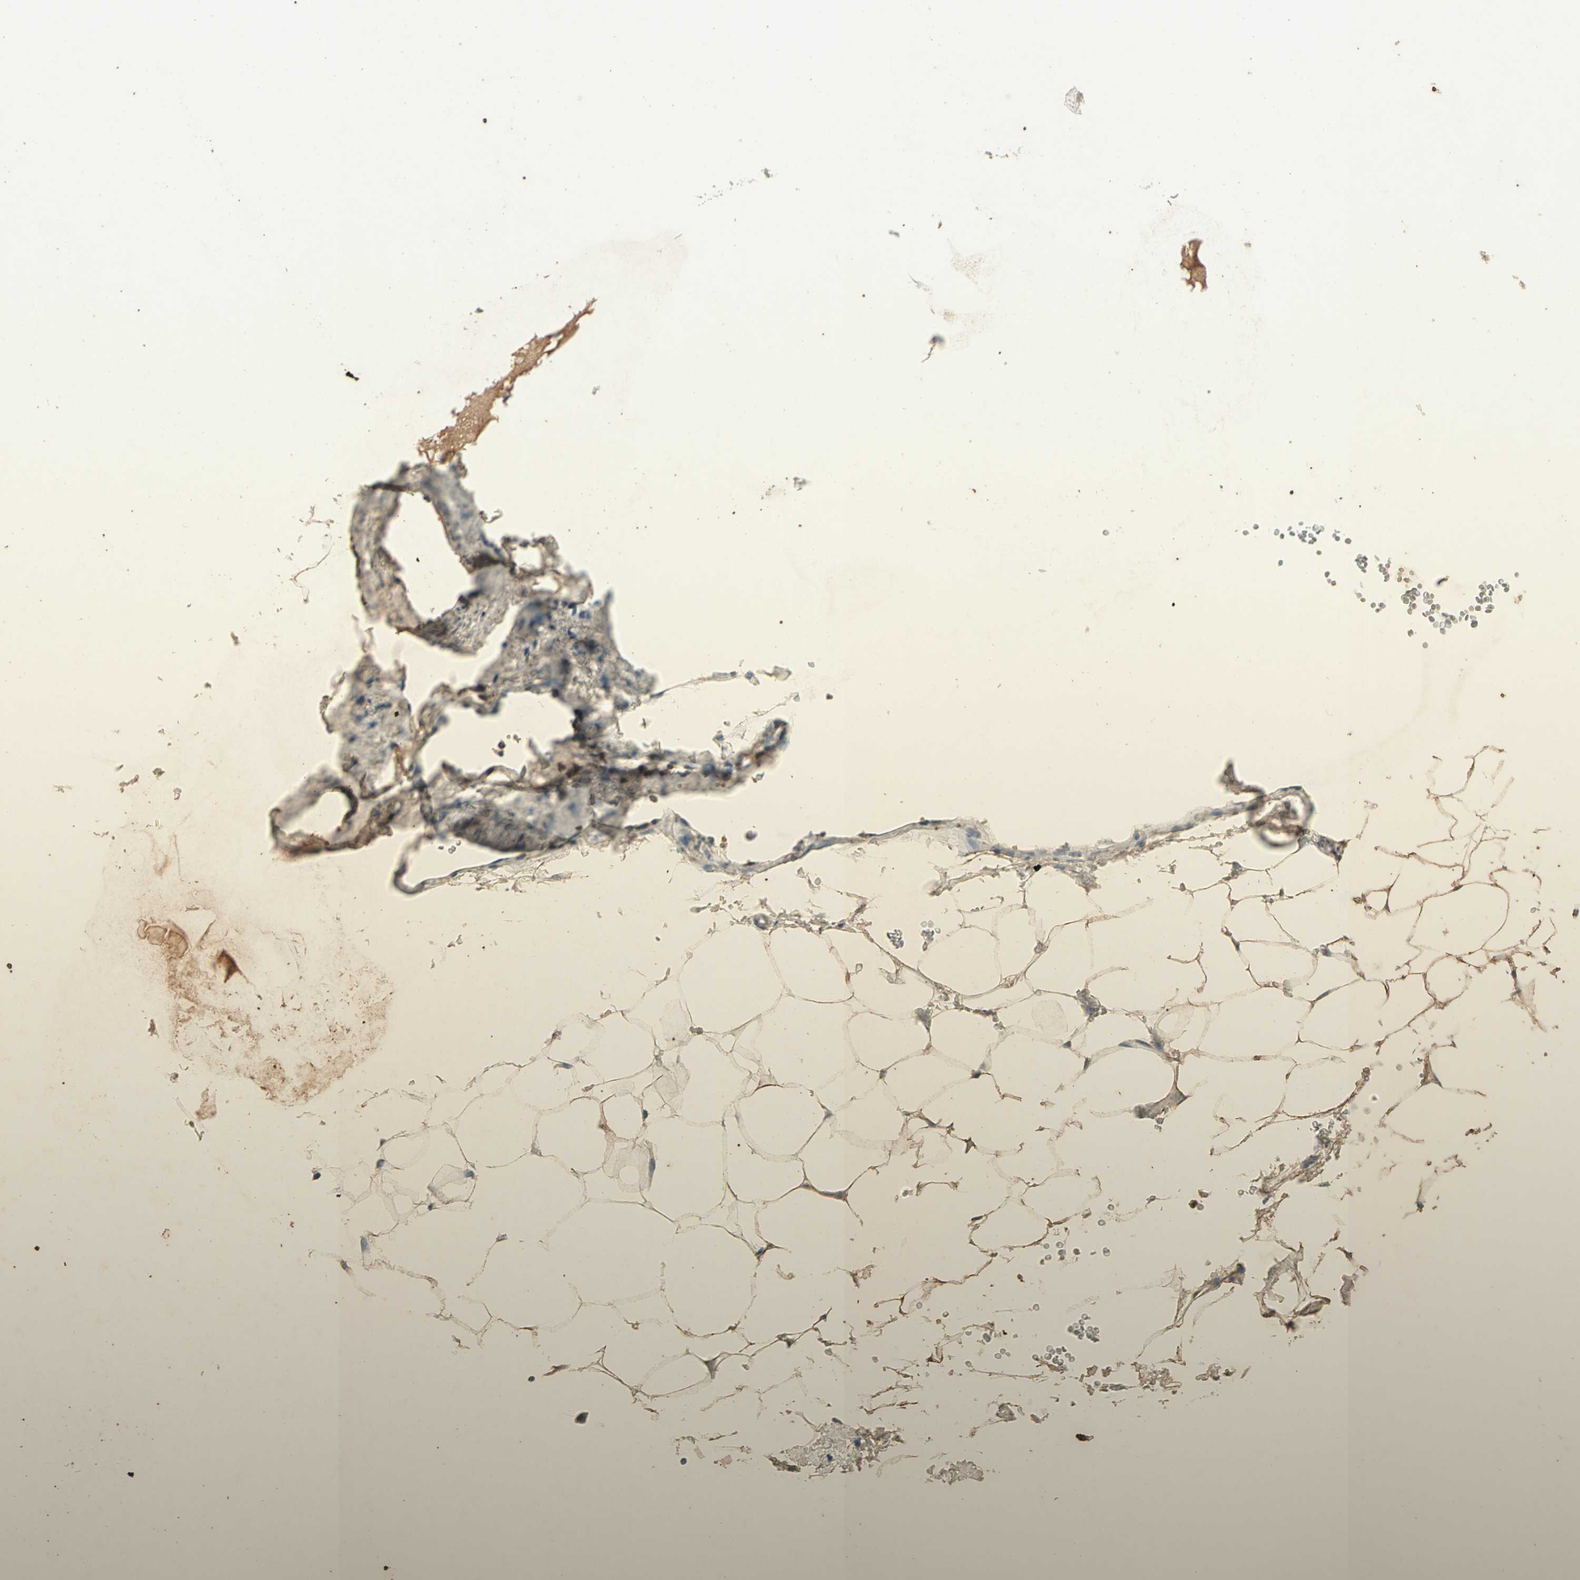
{"staining": {"intensity": "moderate", "quantity": ">75%", "location": "cytoplasmic/membranous"}, "tissue": "adipose tissue", "cell_type": "Adipocytes", "image_type": "normal", "snomed": [{"axis": "morphology", "description": "Normal tissue, NOS"}, {"axis": "topography", "description": "Breast"}, {"axis": "topography", "description": "Adipose tissue"}], "caption": "This micrograph shows unremarkable adipose tissue stained with immunohistochemistry (IHC) to label a protein in brown. The cytoplasmic/membranous of adipocytes show moderate positivity for the protein. Nuclei are counter-stained blue.", "gene": "GPLD1", "patient": {"sex": "female", "age": 25}}